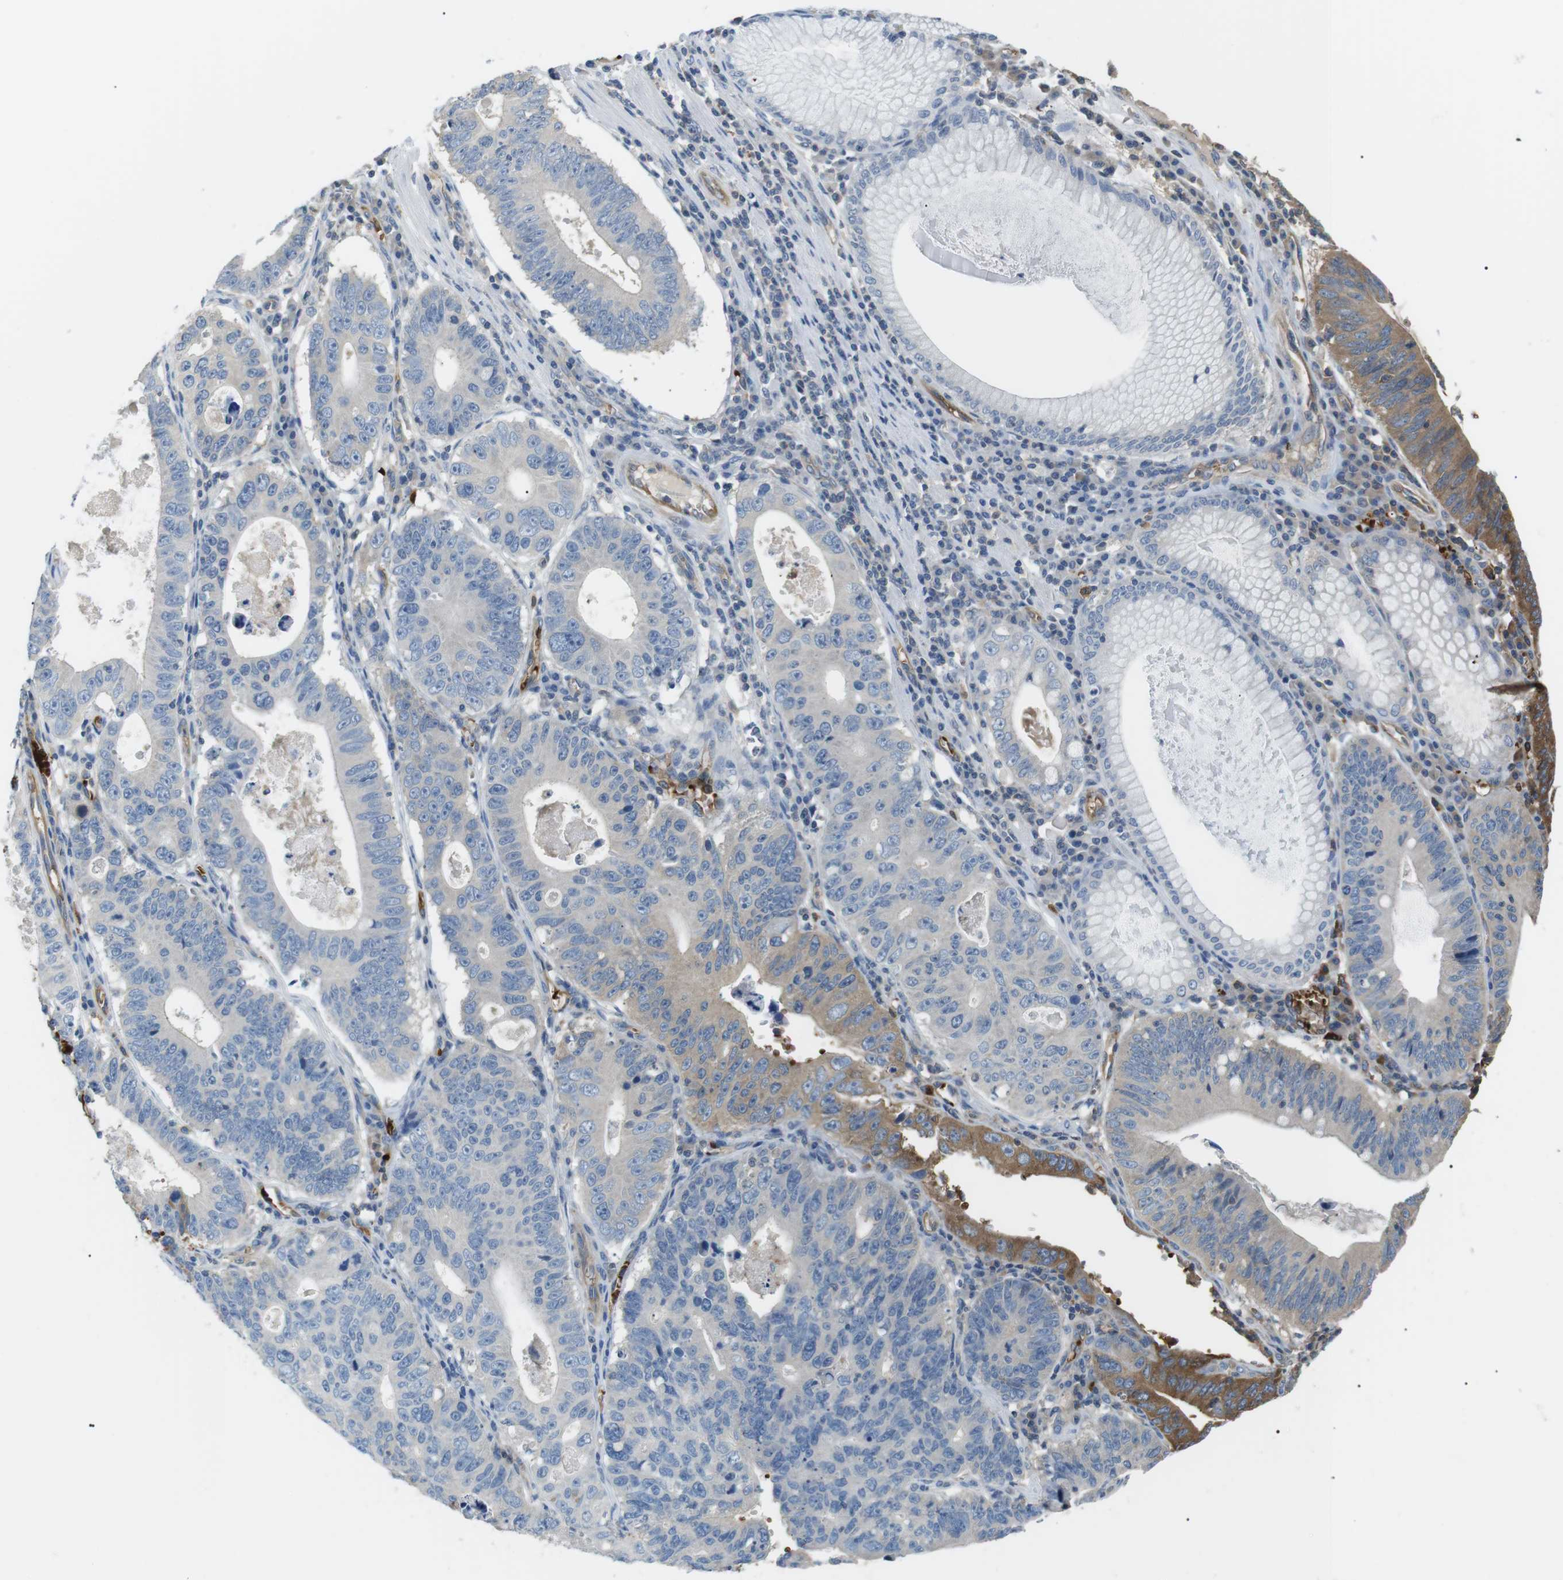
{"staining": {"intensity": "moderate", "quantity": "<25%", "location": "cytoplasmic/membranous"}, "tissue": "stomach cancer", "cell_type": "Tumor cells", "image_type": "cancer", "snomed": [{"axis": "morphology", "description": "Adenocarcinoma, NOS"}, {"axis": "topography", "description": "Stomach"}], "caption": "High-magnification brightfield microscopy of stomach adenocarcinoma stained with DAB (3,3'-diaminobenzidine) (brown) and counterstained with hematoxylin (blue). tumor cells exhibit moderate cytoplasmic/membranous positivity is present in about<25% of cells. (DAB = brown stain, brightfield microscopy at high magnification).", "gene": "ADCY10", "patient": {"sex": "male", "age": 59}}